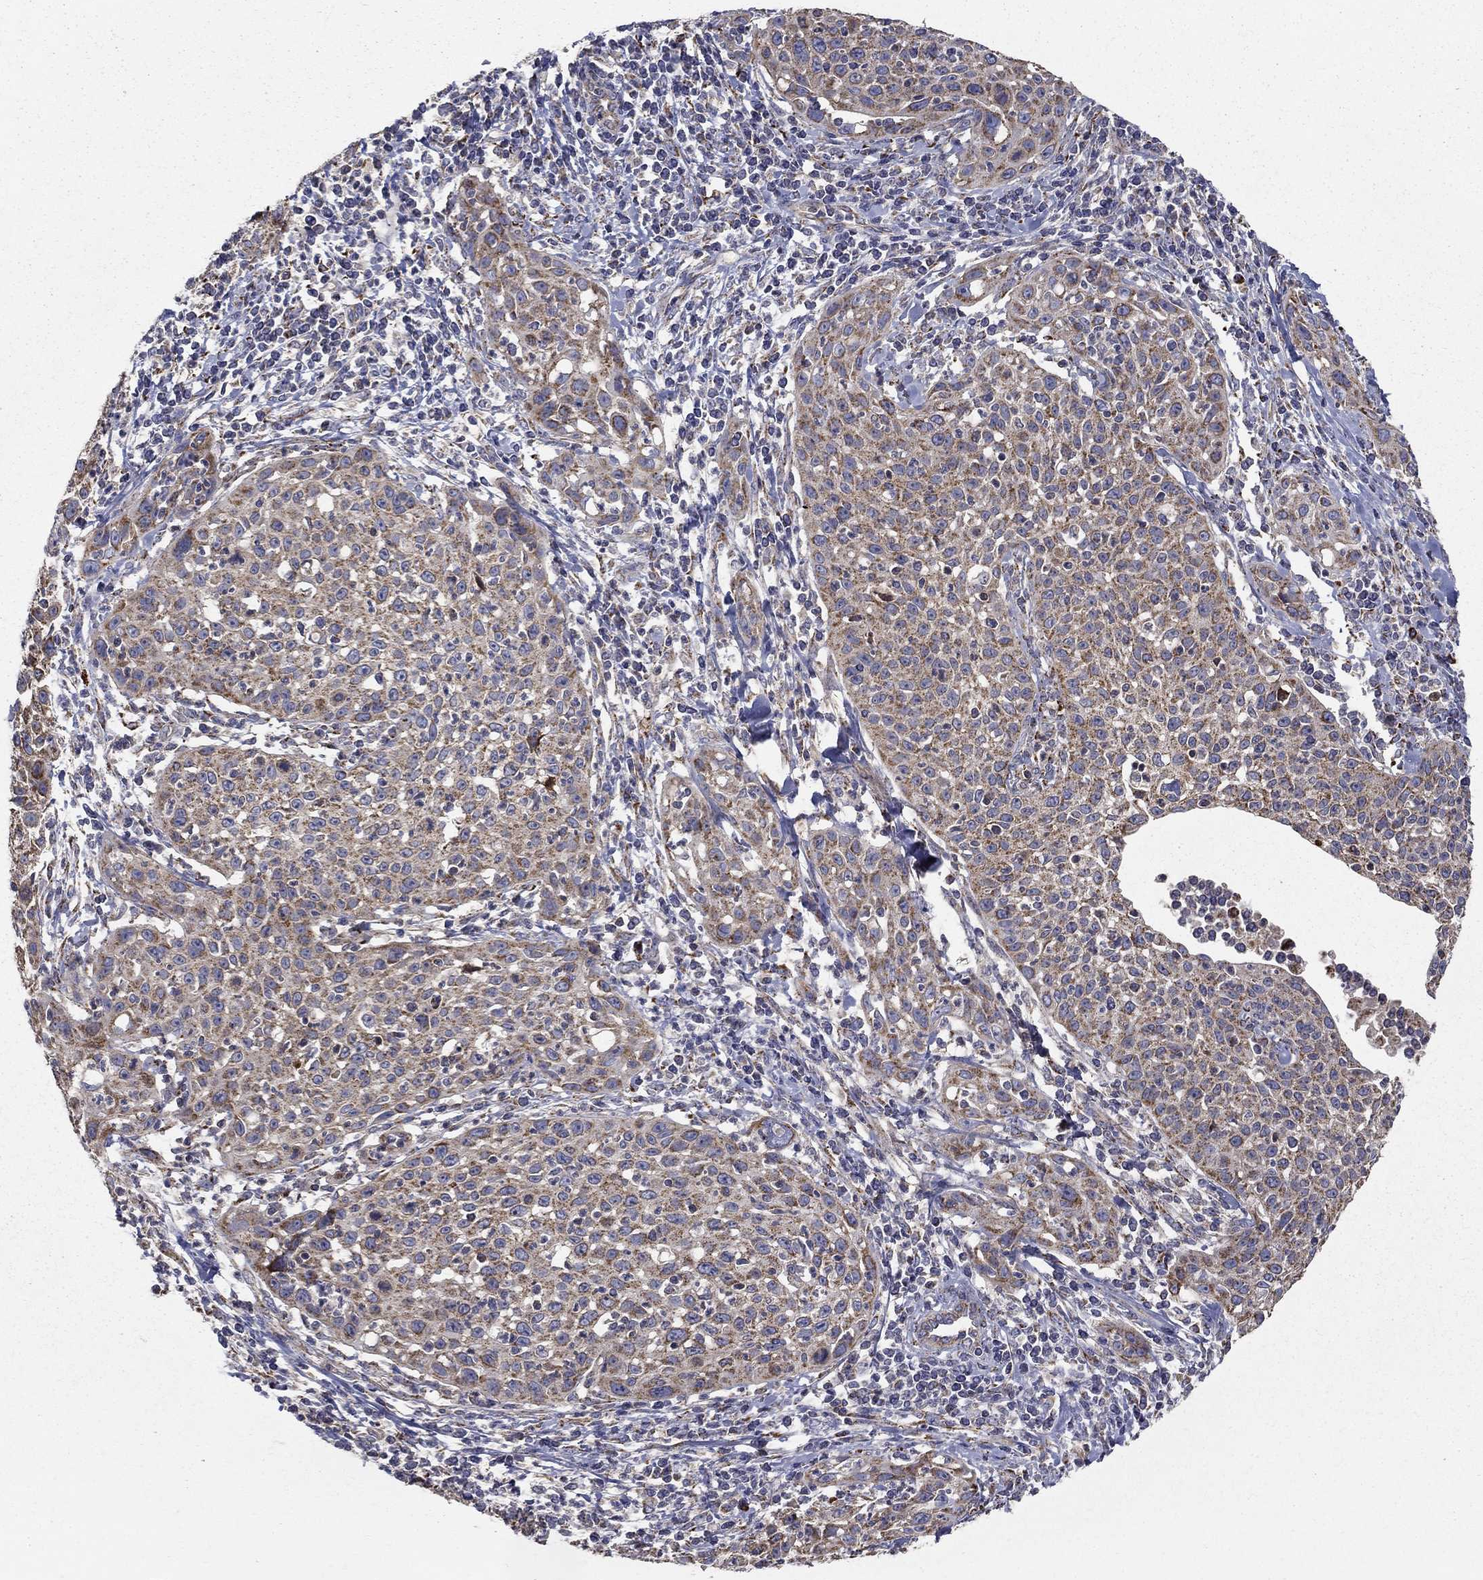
{"staining": {"intensity": "strong", "quantity": "<25%", "location": "cytoplasmic/membranous"}, "tissue": "cervical cancer", "cell_type": "Tumor cells", "image_type": "cancer", "snomed": [{"axis": "morphology", "description": "Squamous cell carcinoma, NOS"}, {"axis": "topography", "description": "Cervix"}], "caption": "High-magnification brightfield microscopy of cervical cancer (squamous cell carcinoma) stained with DAB (3,3'-diaminobenzidine) (brown) and counterstained with hematoxylin (blue). tumor cells exhibit strong cytoplasmic/membranous positivity is appreciated in approximately<25% of cells.", "gene": "GCSH", "patient": {"sex": "female", "age": 26}}